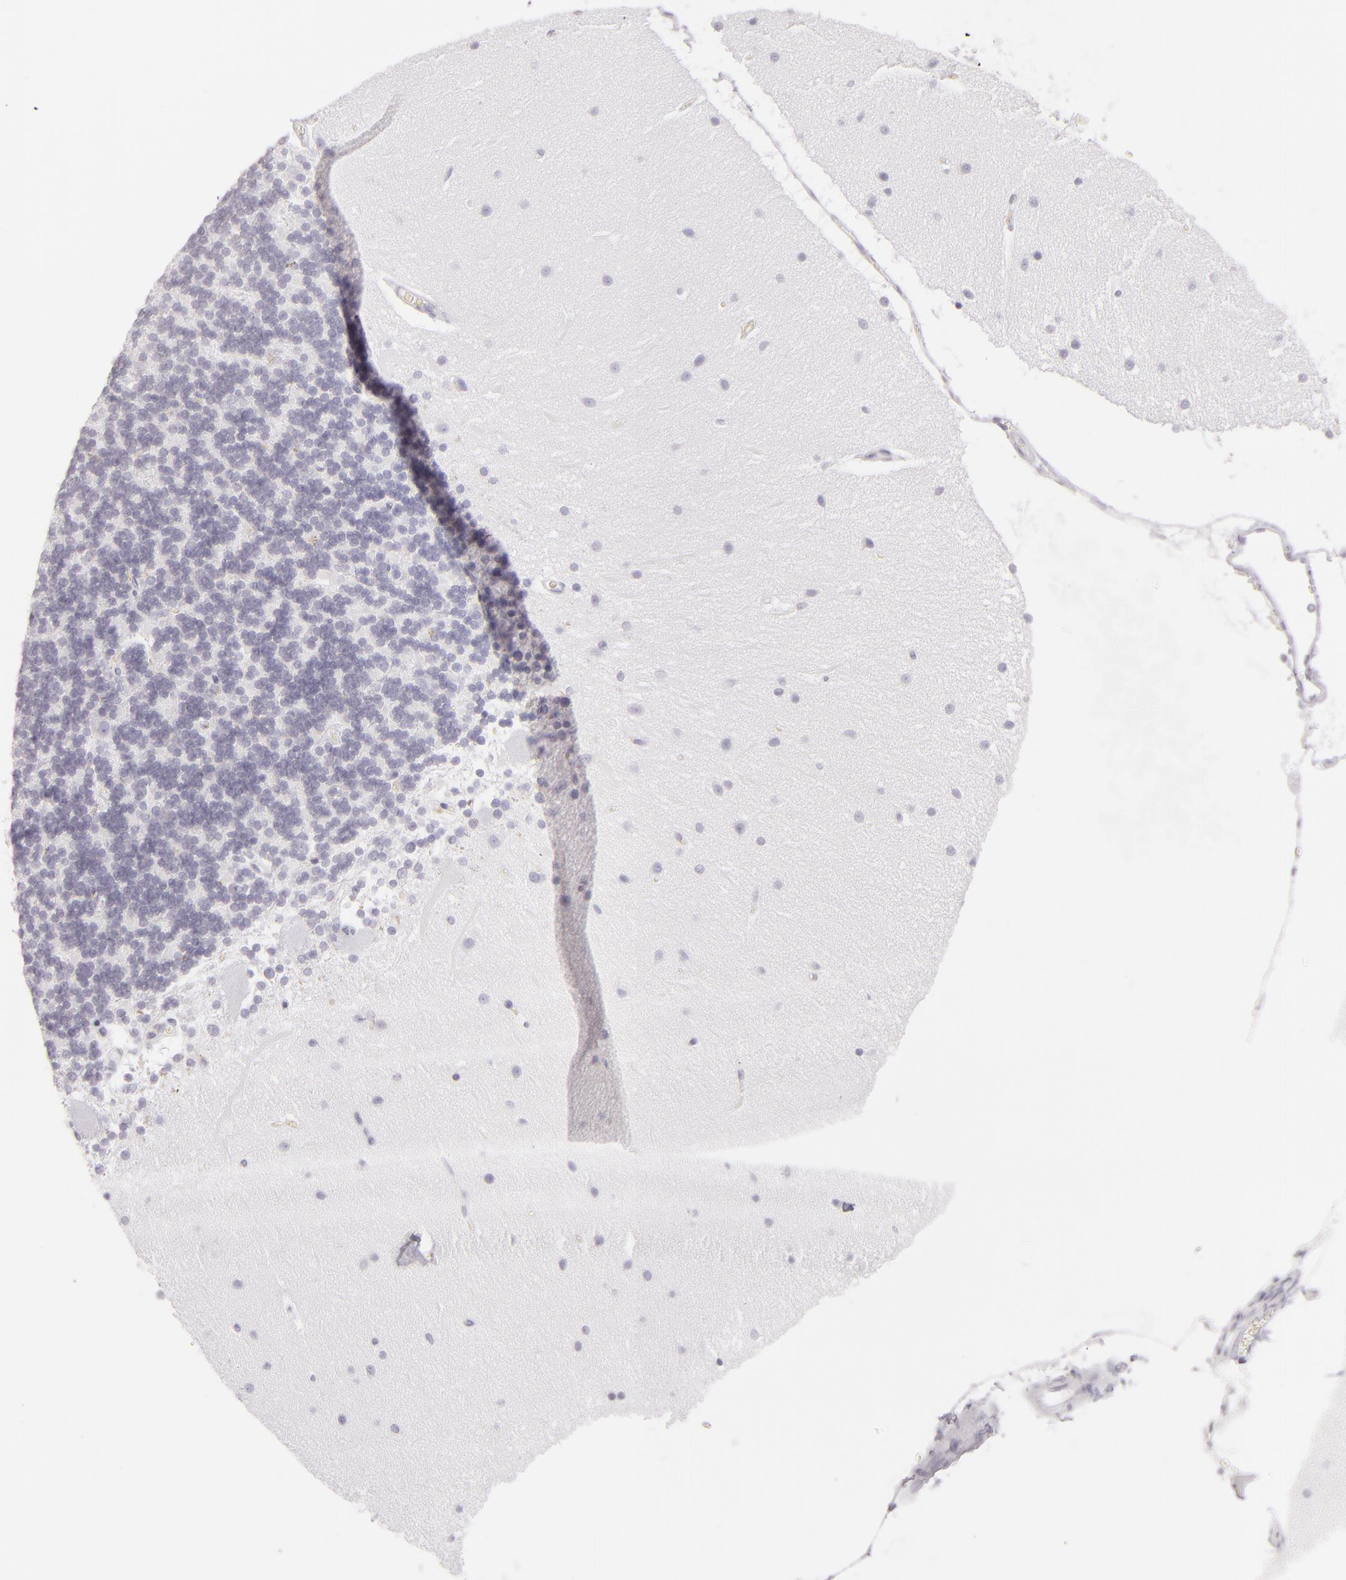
{"staining": {"intensity": "negative", "quantity": "none", "location": "none"}, "tissue": "cerebellum", "cell_type": "Cells in granular layer", "image_type": "normal", "snomed": [{"axis": "morphology", "description": "Normal tissue, NOS"}, {"axis": "topography", "description": "Cerebellum"}], "caption": "The IHC micrograph has no significant positivity in cells in granular layer of cerebellum. (Brightfield microscopy of DAB immunohistochemistry (IHC) at high magnification).", "gene": "FLG", "patient": {"sex": "female", "age": 54}}